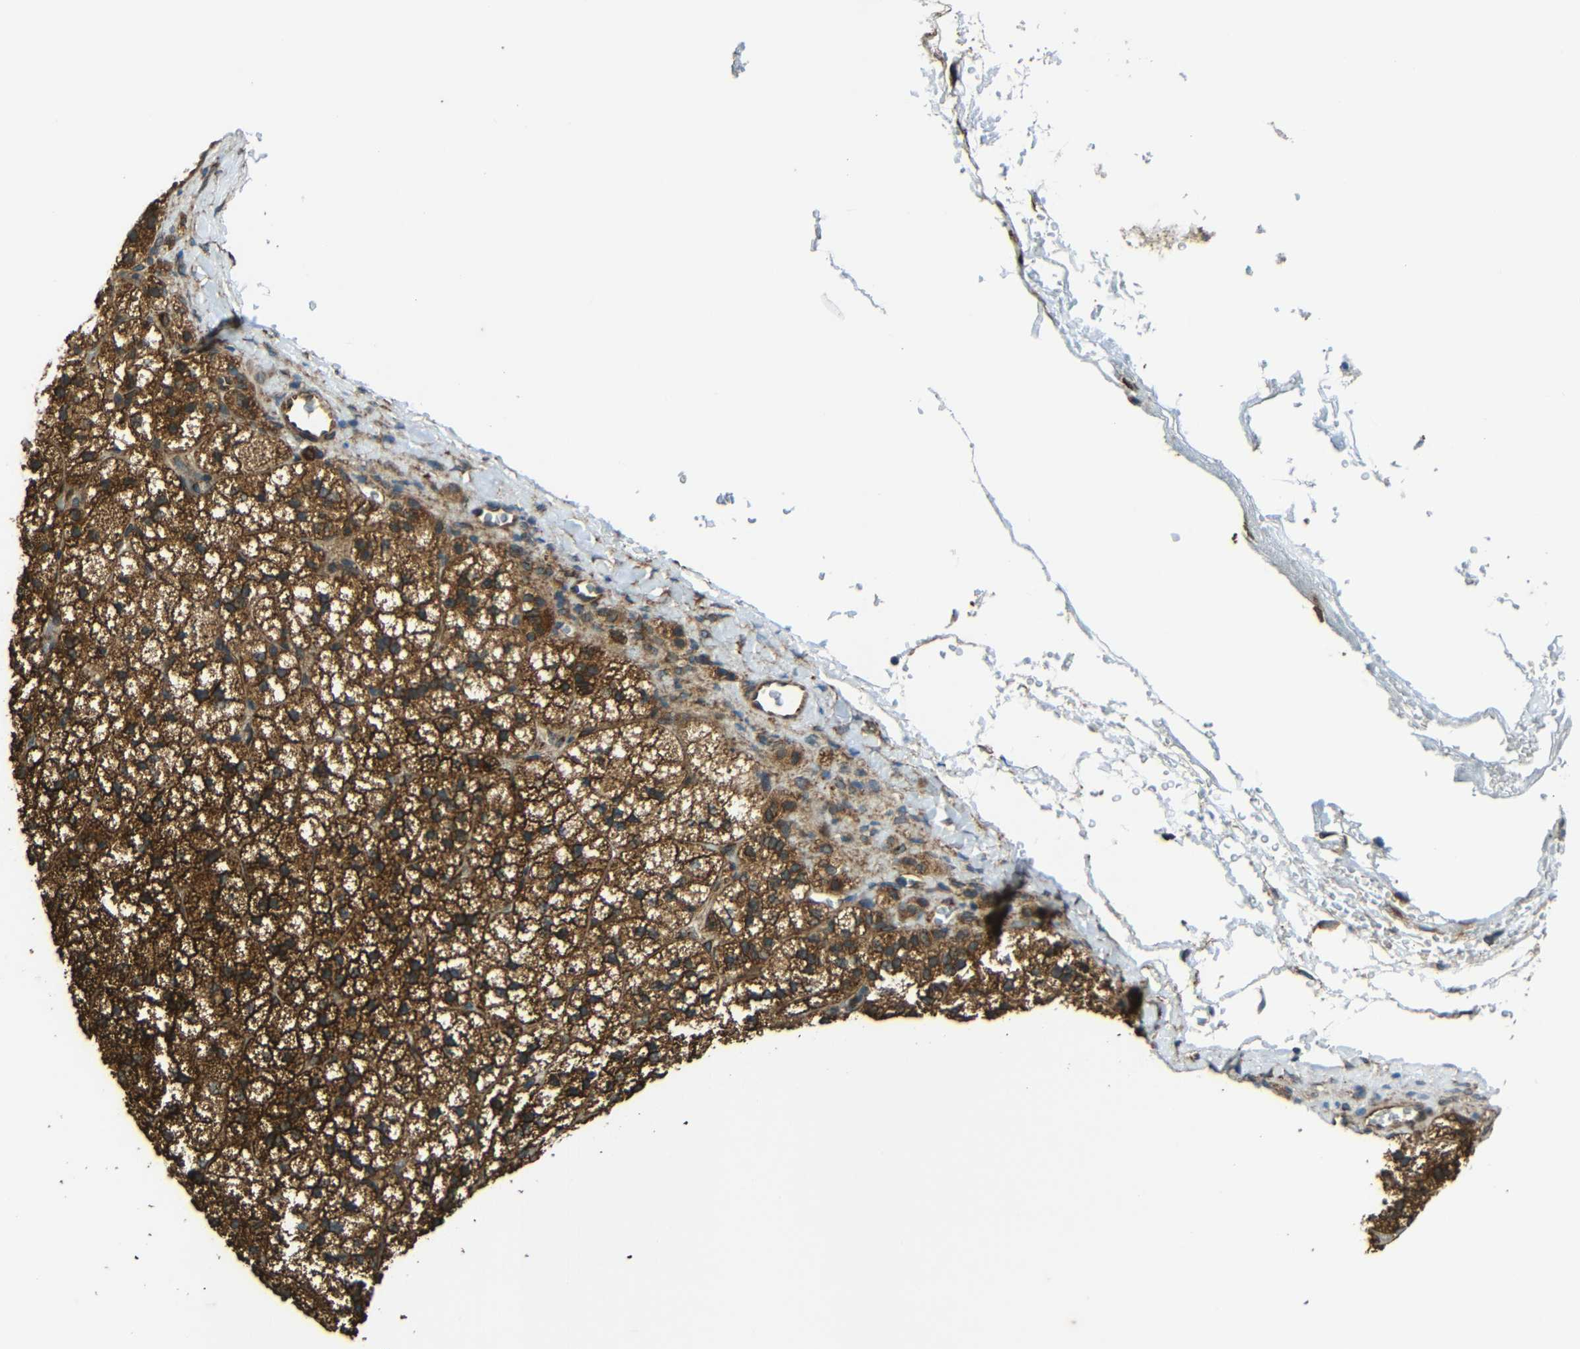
{"staining": {"intensity": "strong", "quantity": ">75%", "location": "cytoplasmic/membranous"}, "tissue": "adrenal gland", "cell_type": "Glandular cells", "image_type": "normal", "snomed": [{"axis": "morphology", "description": "Normal tissue, NOS"}, {"axis": "topography", "description": "Adrenal gland"}], "caption": "Protein staining of unremarkable adrenal gland exhibits strong cytoplasmic/membranous expression in approximately >75% of glandular cells.", "gene": "VAPB", "patient": {"sex": "male", "age": 35}}